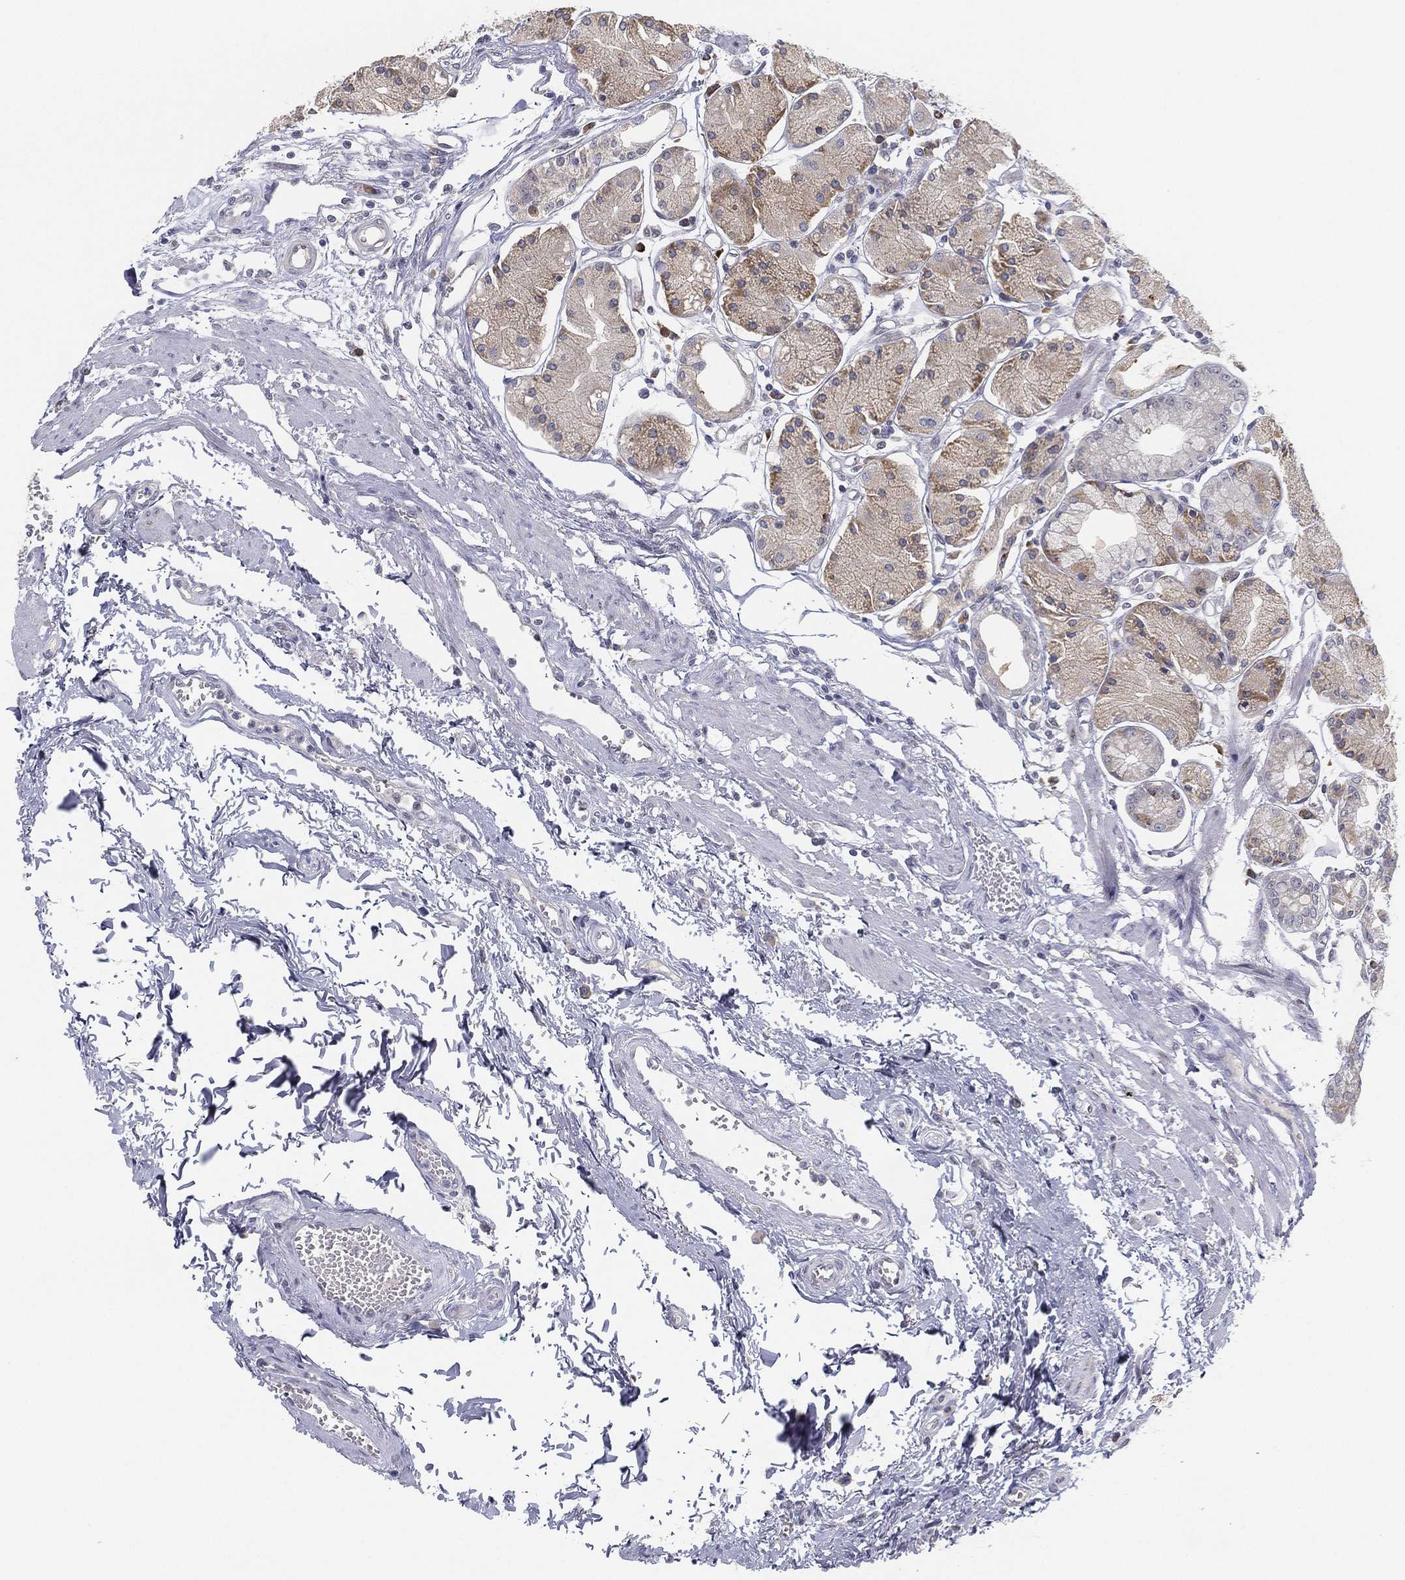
{"staining": {"intensity": "weak", "quantity": "<25%", "location": "cytoplasmic/membranous"}, "tissue": "stomach", "cell_type": "Glandular cells", "image_type": "normal", "snomed": [{"axis": "morphology", "description": "Normal tissue, NOS"}, {"axis": "topography", "description": "Stomach, upper"}], "caption": "The histopathology image exhibits no staining of glandular cells in normal stomach.", "gene": "MS4A8", "patient": {"sex": "male", "age": 69}}